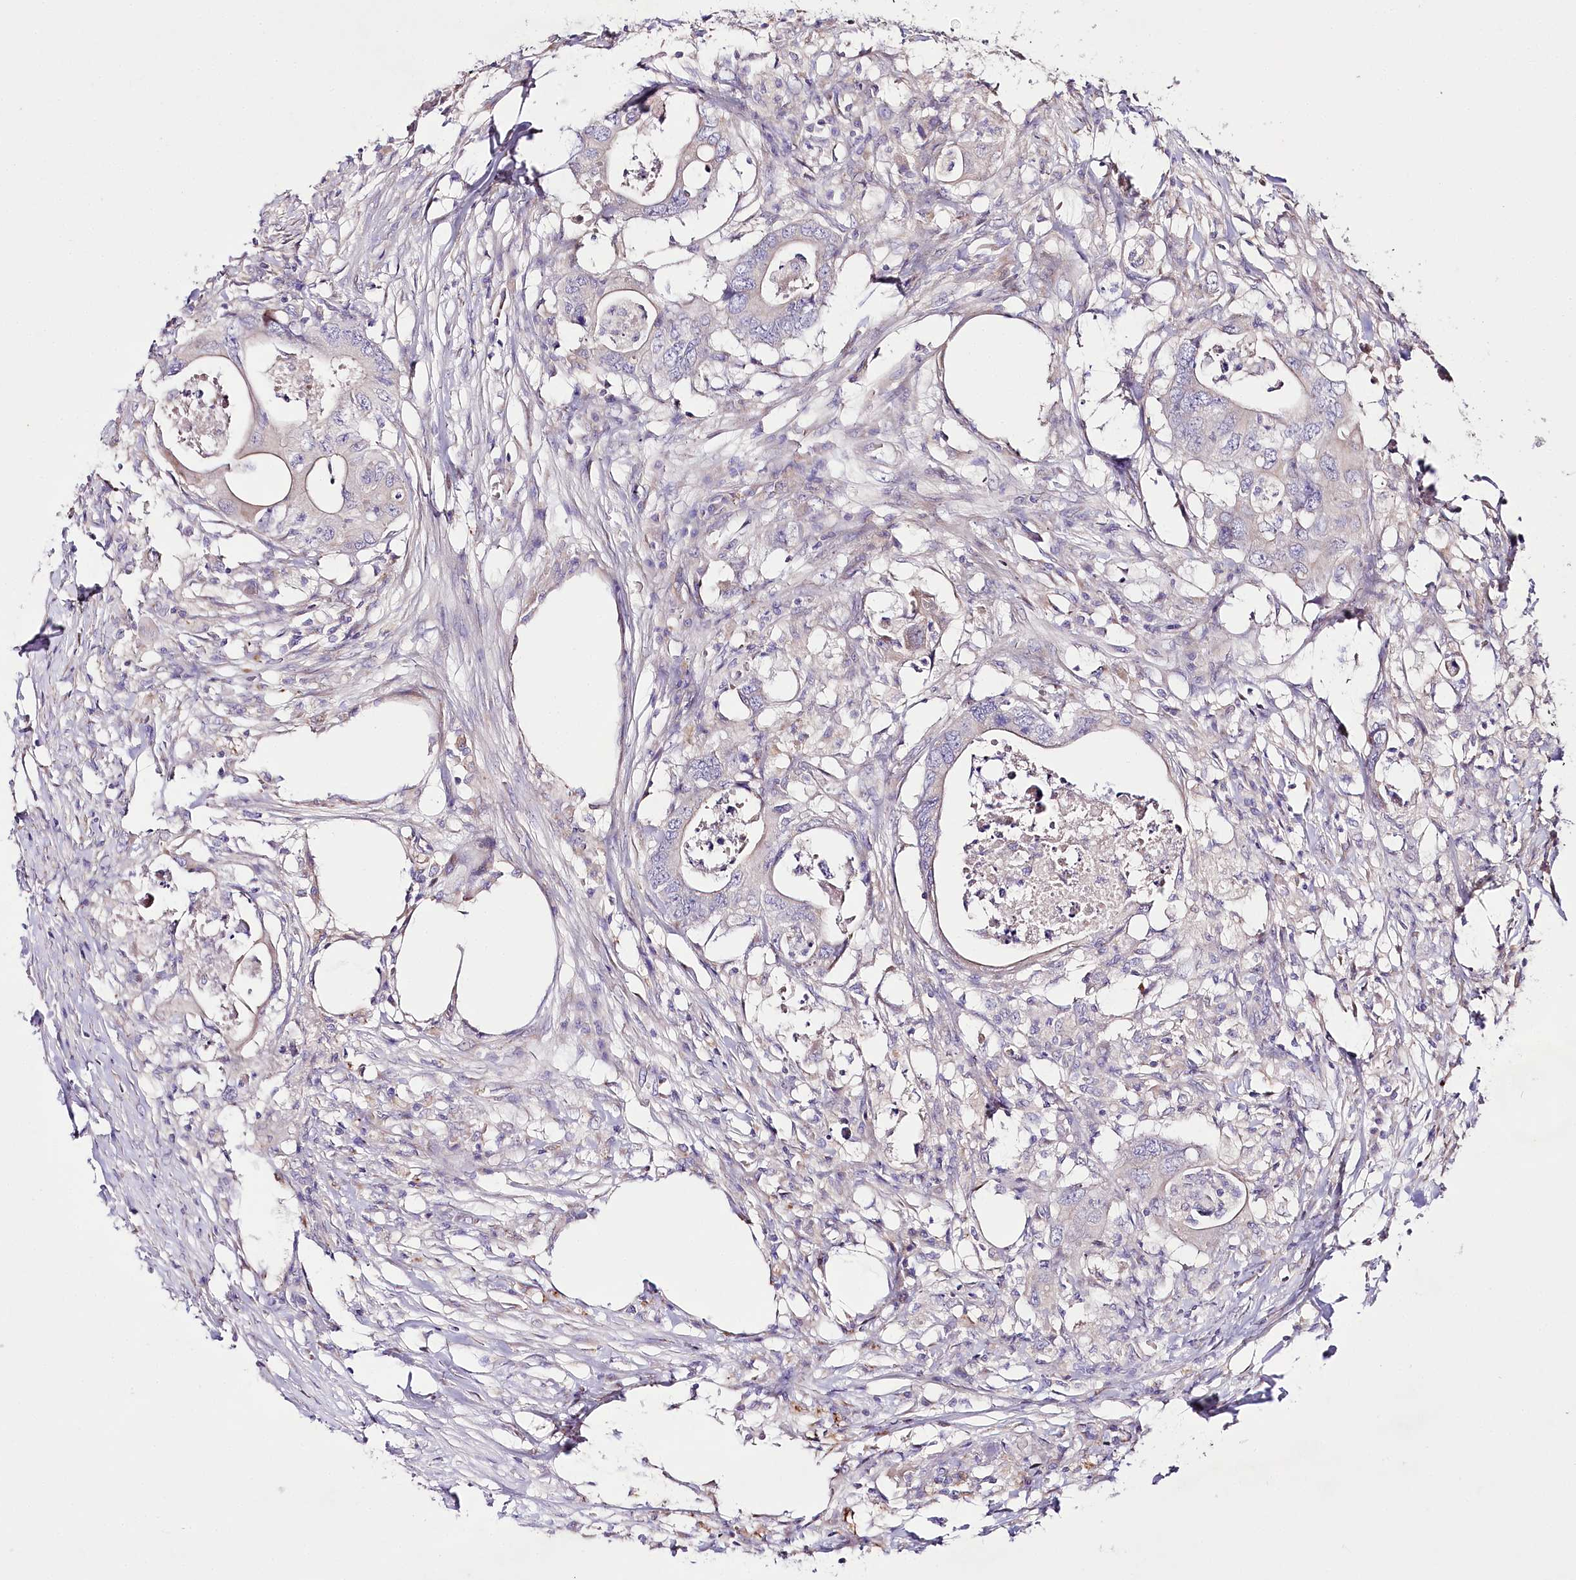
{"staining": {"intensity": "negative", "quantity": "none", "location": "none"}, "tissue": "colorectal cancer", "cell_type": "Tumor cells", "image_type": "cancer", "snomed": [{"axis": "morphology", "description": "Adenocarcinoma, NOS"}, {"axis": "topography", "description": "Colon"}], "caption": "This is an immunohistochemistry histopathology image of colorectal adenocarcinoma. There is no positivity in tumor cells.", "gene": "LRRC14B", "patient": {"sex": "male", "age": 71}}